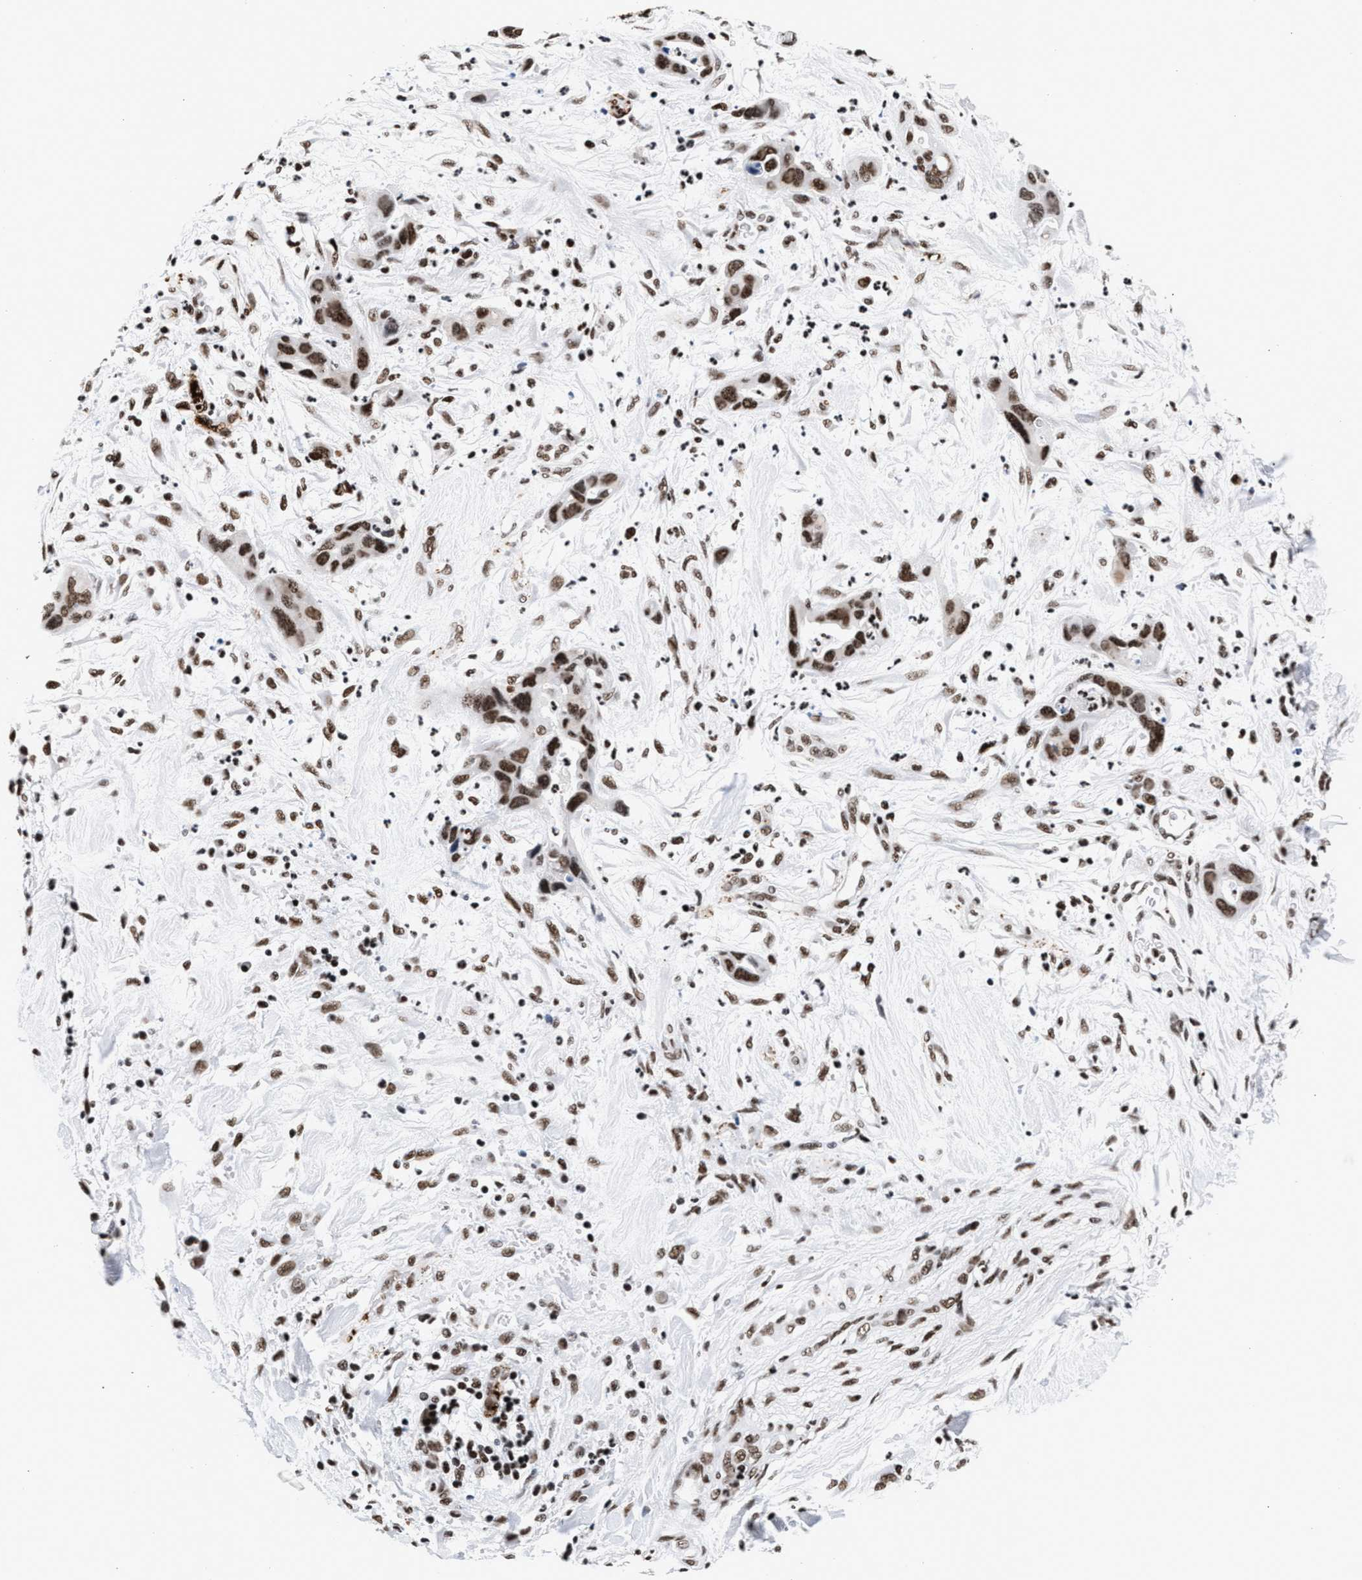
{"staining": {"intensity": "moderate", "quantity": ">75%", "location": "nuclear"}, "tissue": "pancreatic cancer", "cell_type": "Tumor cells", "image_type": "cancer", "snomed": [{"axis": "morphology", "description": "Adenocarcinoma, NOS"}, {"axis": "topography", "description": "Pancreas"}], "caption": "Pancreatic adenocarcinoma was stained to show a protein in brown. There is medium levels of moderate nuclear staining in approximately >75% of tumor cells.", "gene": "RAD21", "patient": {"sex": "female", "age": 71}}